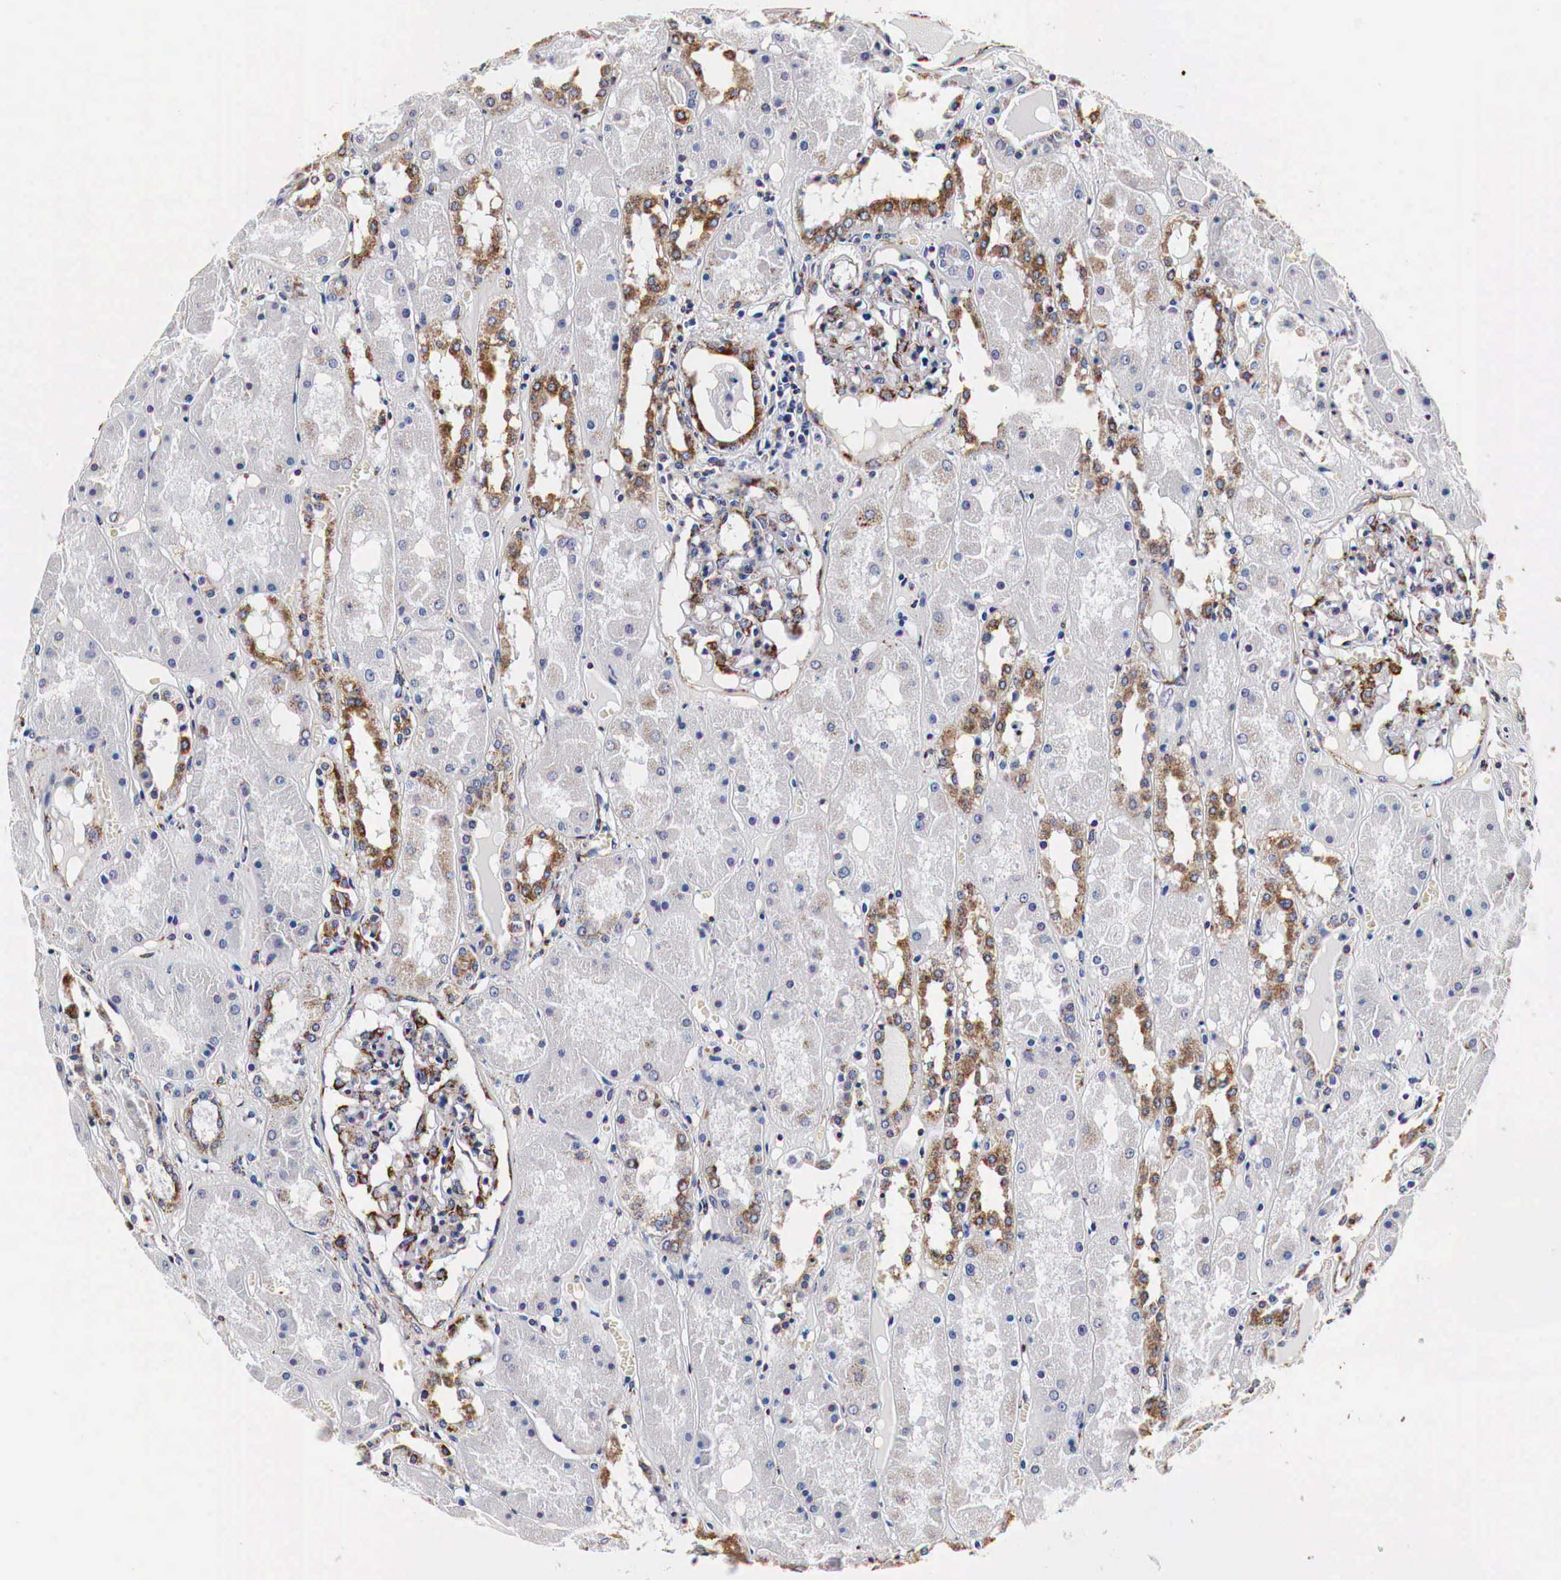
{"staining": {"intensity": "moderate", "quantity": "<25%", "location": "cytoplasmic/membranous"}, "tissue": "kidney", "cell_type": "Cells in glomeruli", "image_type": "normal", "snomed": [{"axis": "morphology", "description": "Normal tissue, NOS"}, {"axis": "topography", "description": "Kidney"}], "caption": "DAB (3,3'-diaminobenzidine) immunohistochemical staining of normal kidney exhibits moderate cytoplasmic/membranous protein expression in about <25% of cells in glomeruli.", "gene": "CKAP4", "patient": {"sex": "male", "age": 36}}